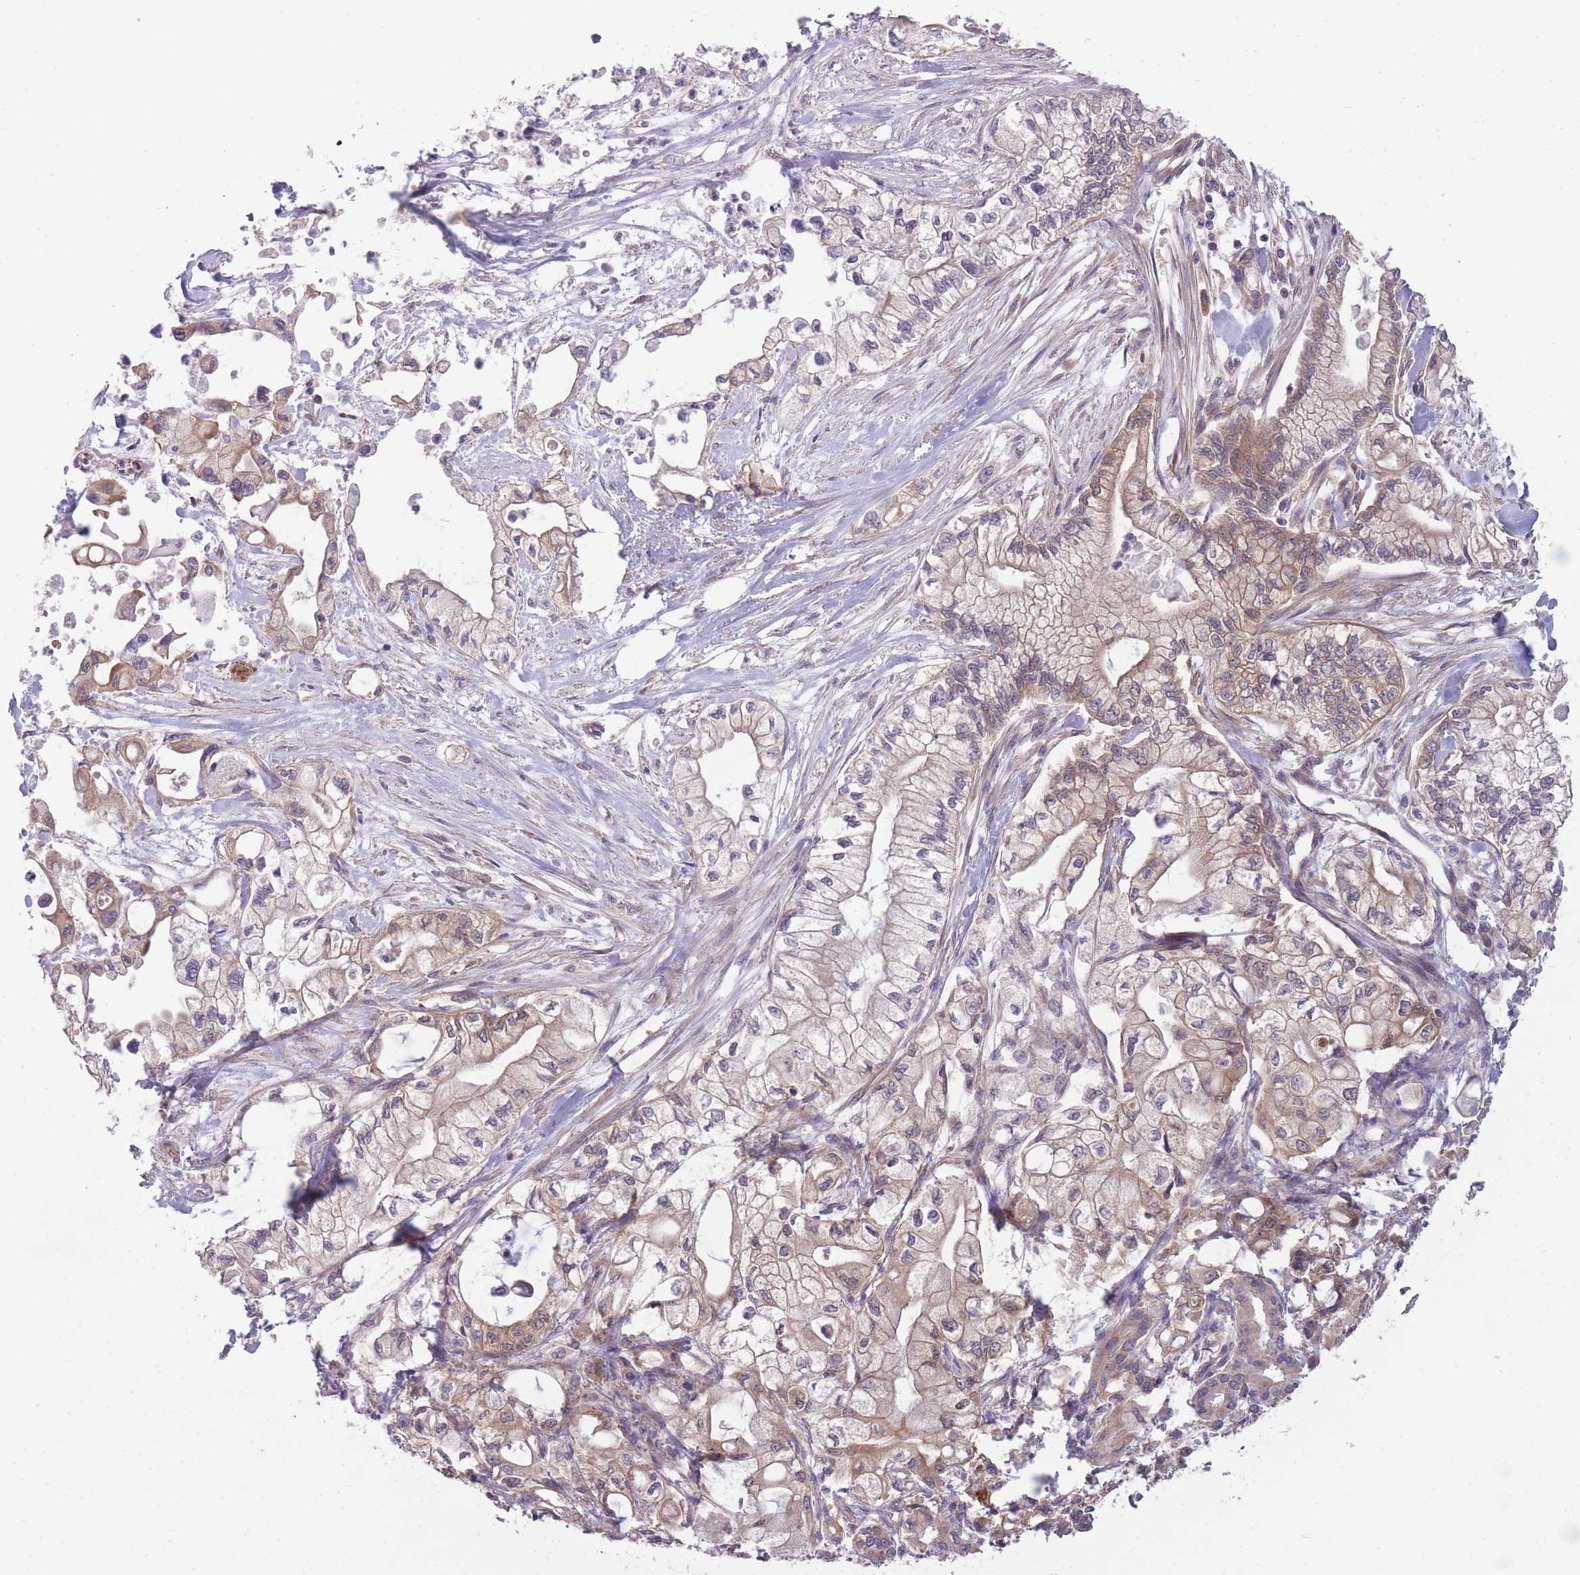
{"staining": {"intensity": "moderate", "quantity": "25%-75%", "location": "cytoplasmic/membranous"}, "tissue": "pancreatic cancer", "cell_type": "Tumor cells", "image_type": "cancer", "snomed": [{"axis": "morphology", "description": "Adenocarcinoma, NOS"}, {"axis": "topography", "description": "Pancreas"}], "caption": "A brown stain shows moderate cytoplasmic/membranous staining of a protein in human pancreatic cancer tumor cells. (brown staining indicates protein expression, while blue staining denotes nuclei).", "gene": "PFDN6", "patient": {"sex": "male", "age": 79}}